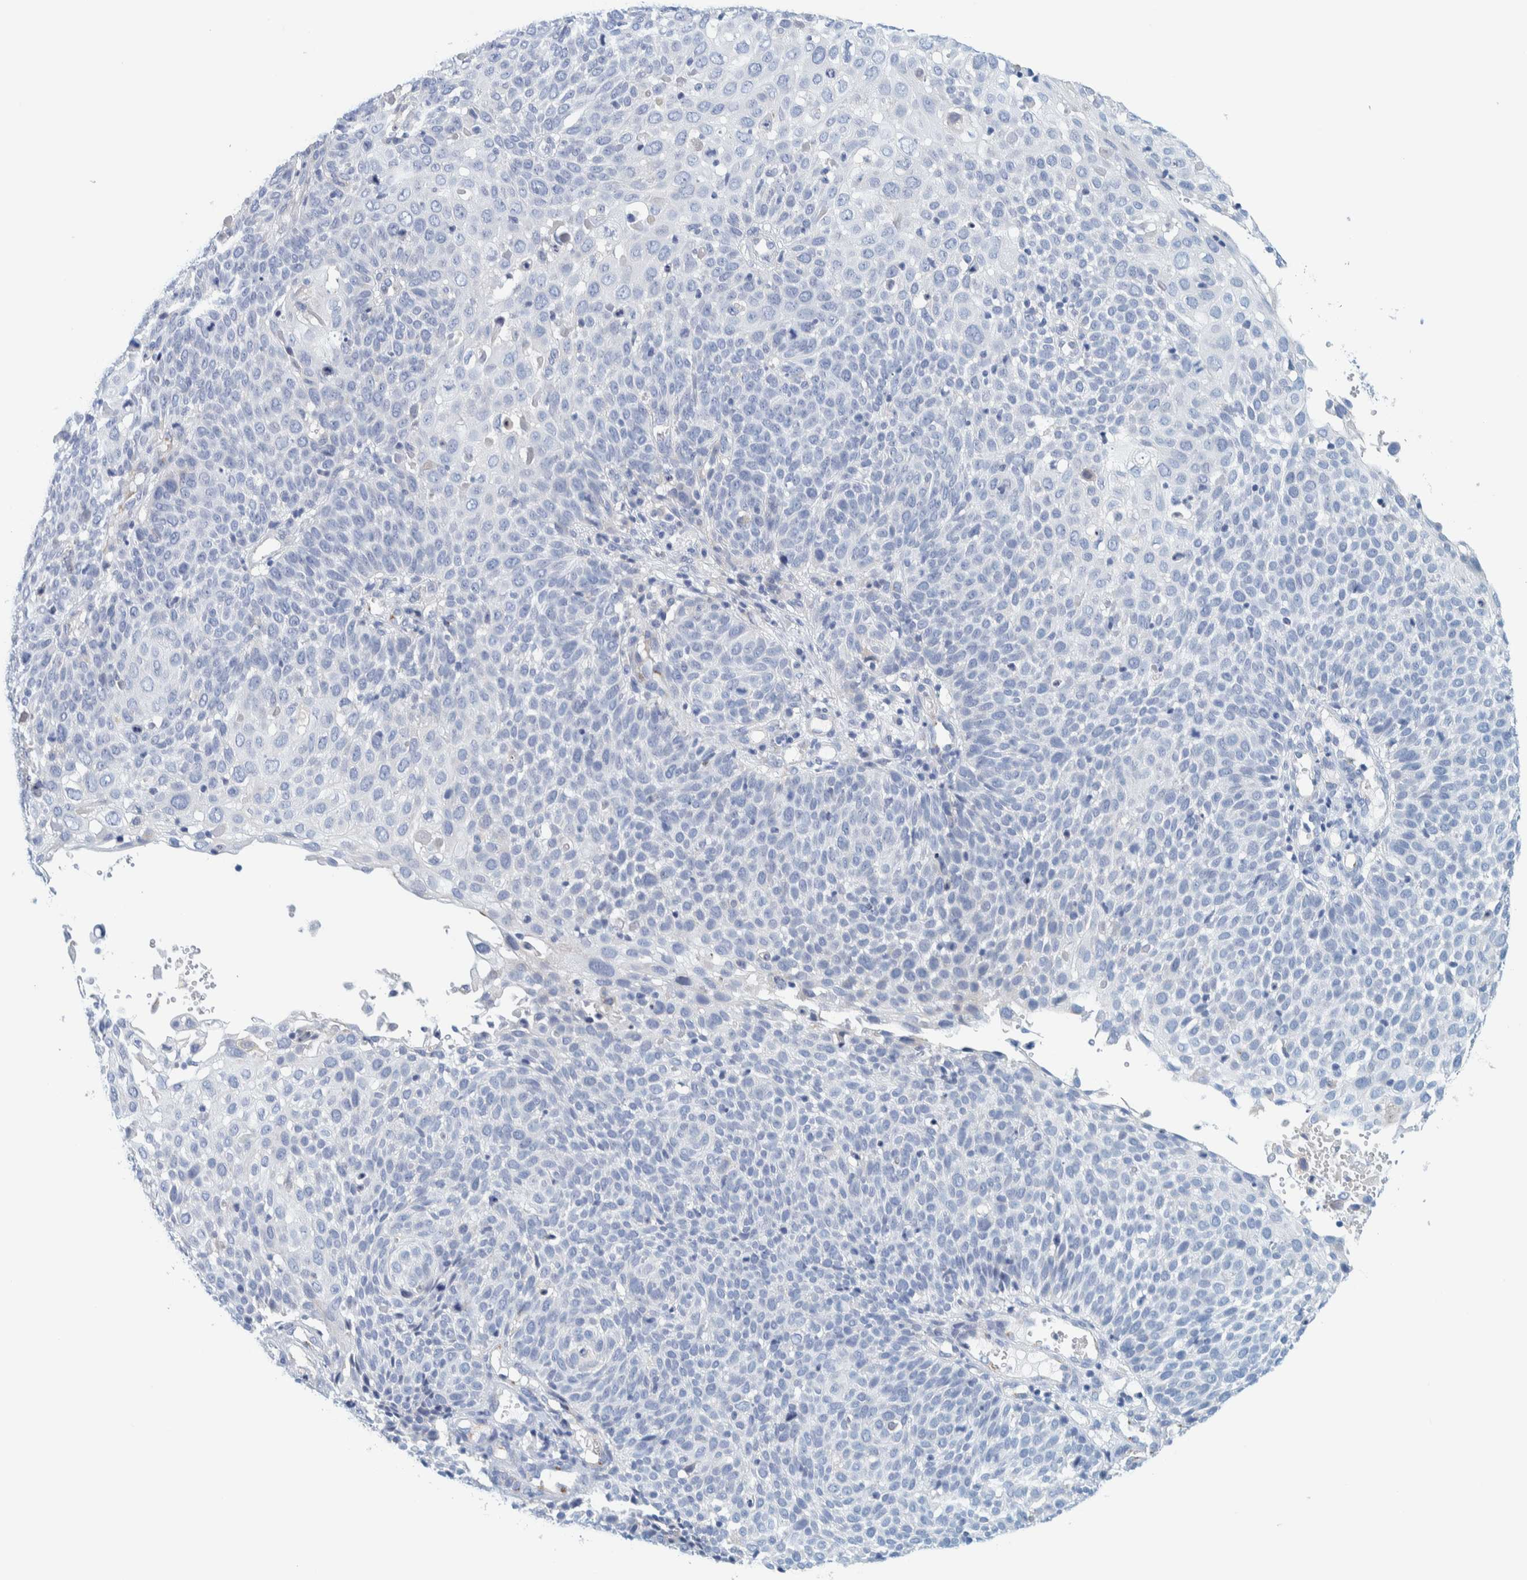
{"staining": {"intensity": "negative", "quantity": "none", "location": "none"}, "tissue": "cervical cancer", "cell_type": "Tumor cells", "image_type": "cancer", "snomed": [{"axis": "morphology", "description": "Squamous cell carcinoma, NOS"}, {"axis": "topography", "description": "Cervix"}], "caption": "Photomicrograph shows no protein staining in tumor cells of cervical squamous cell carcinoma tissue. Nuclei are stained in blue.", "gene": "MOG", "patient": {"sex": "female", "age": 74}}